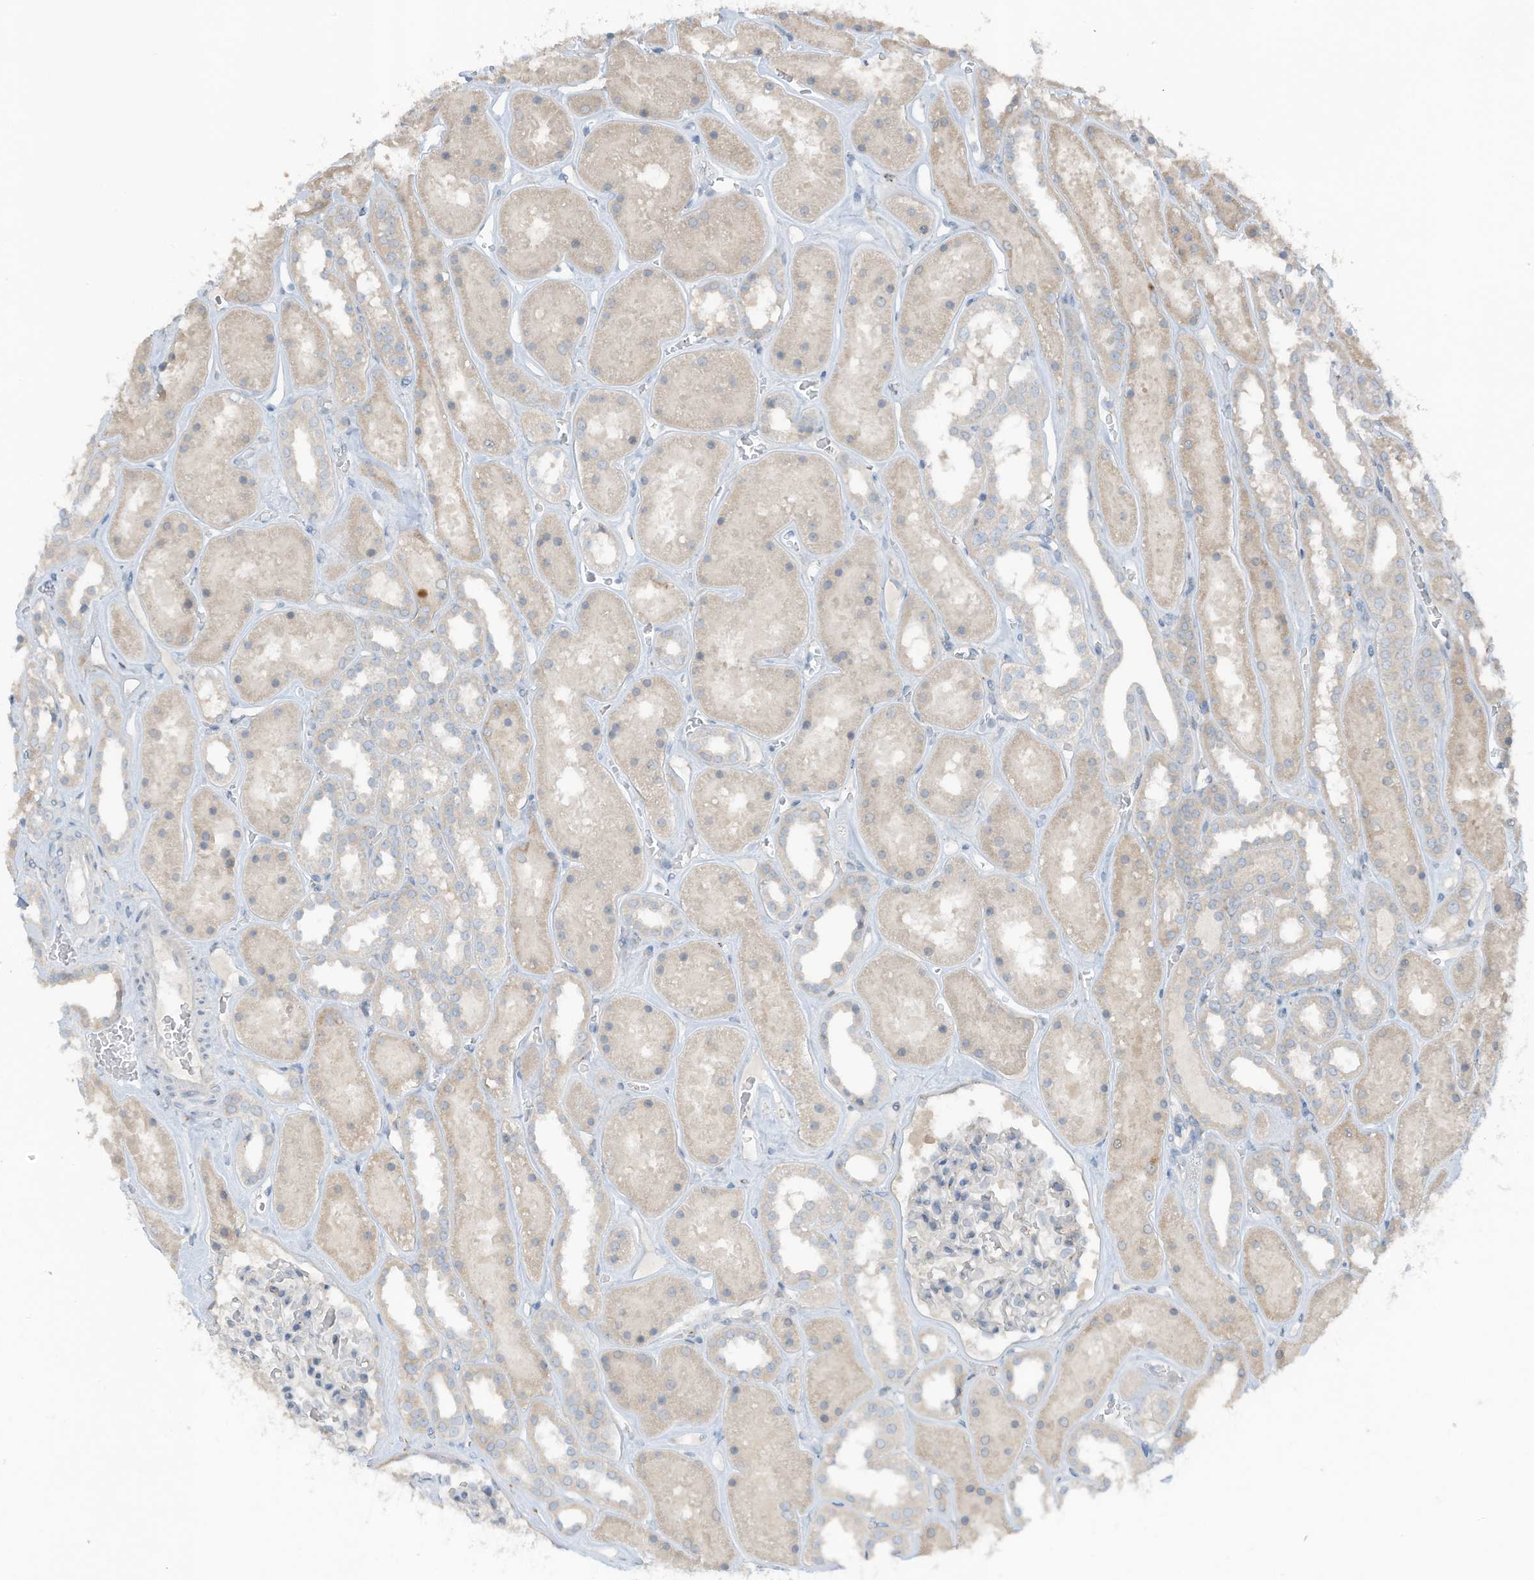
{"staining": {"intensity": "negative", "quantity": "none", "location": "none"}, "tissue": "kidney", "cell_type": "Cells in glomeruli", "image_type": "normal", "snomed": [{"axis": "morphology", "description": "Normal tissue, NOS"}, {"axis": "topography", "description": "Kidney"}], "caption": "Immunohistochemistry (IHC) image of benign kidney stained for a protein (brown), which shows no positivity in cells in glomeruli. The staining was performed using DAB (3,3'-diaminobenzidine) to visualize the protein expression in brown, while the nuclei were stained in blue with hematoxylin (Magnification: 20x).", "gene": "ARHGEF33", "patient": {"sex": "female", "age": 41}}